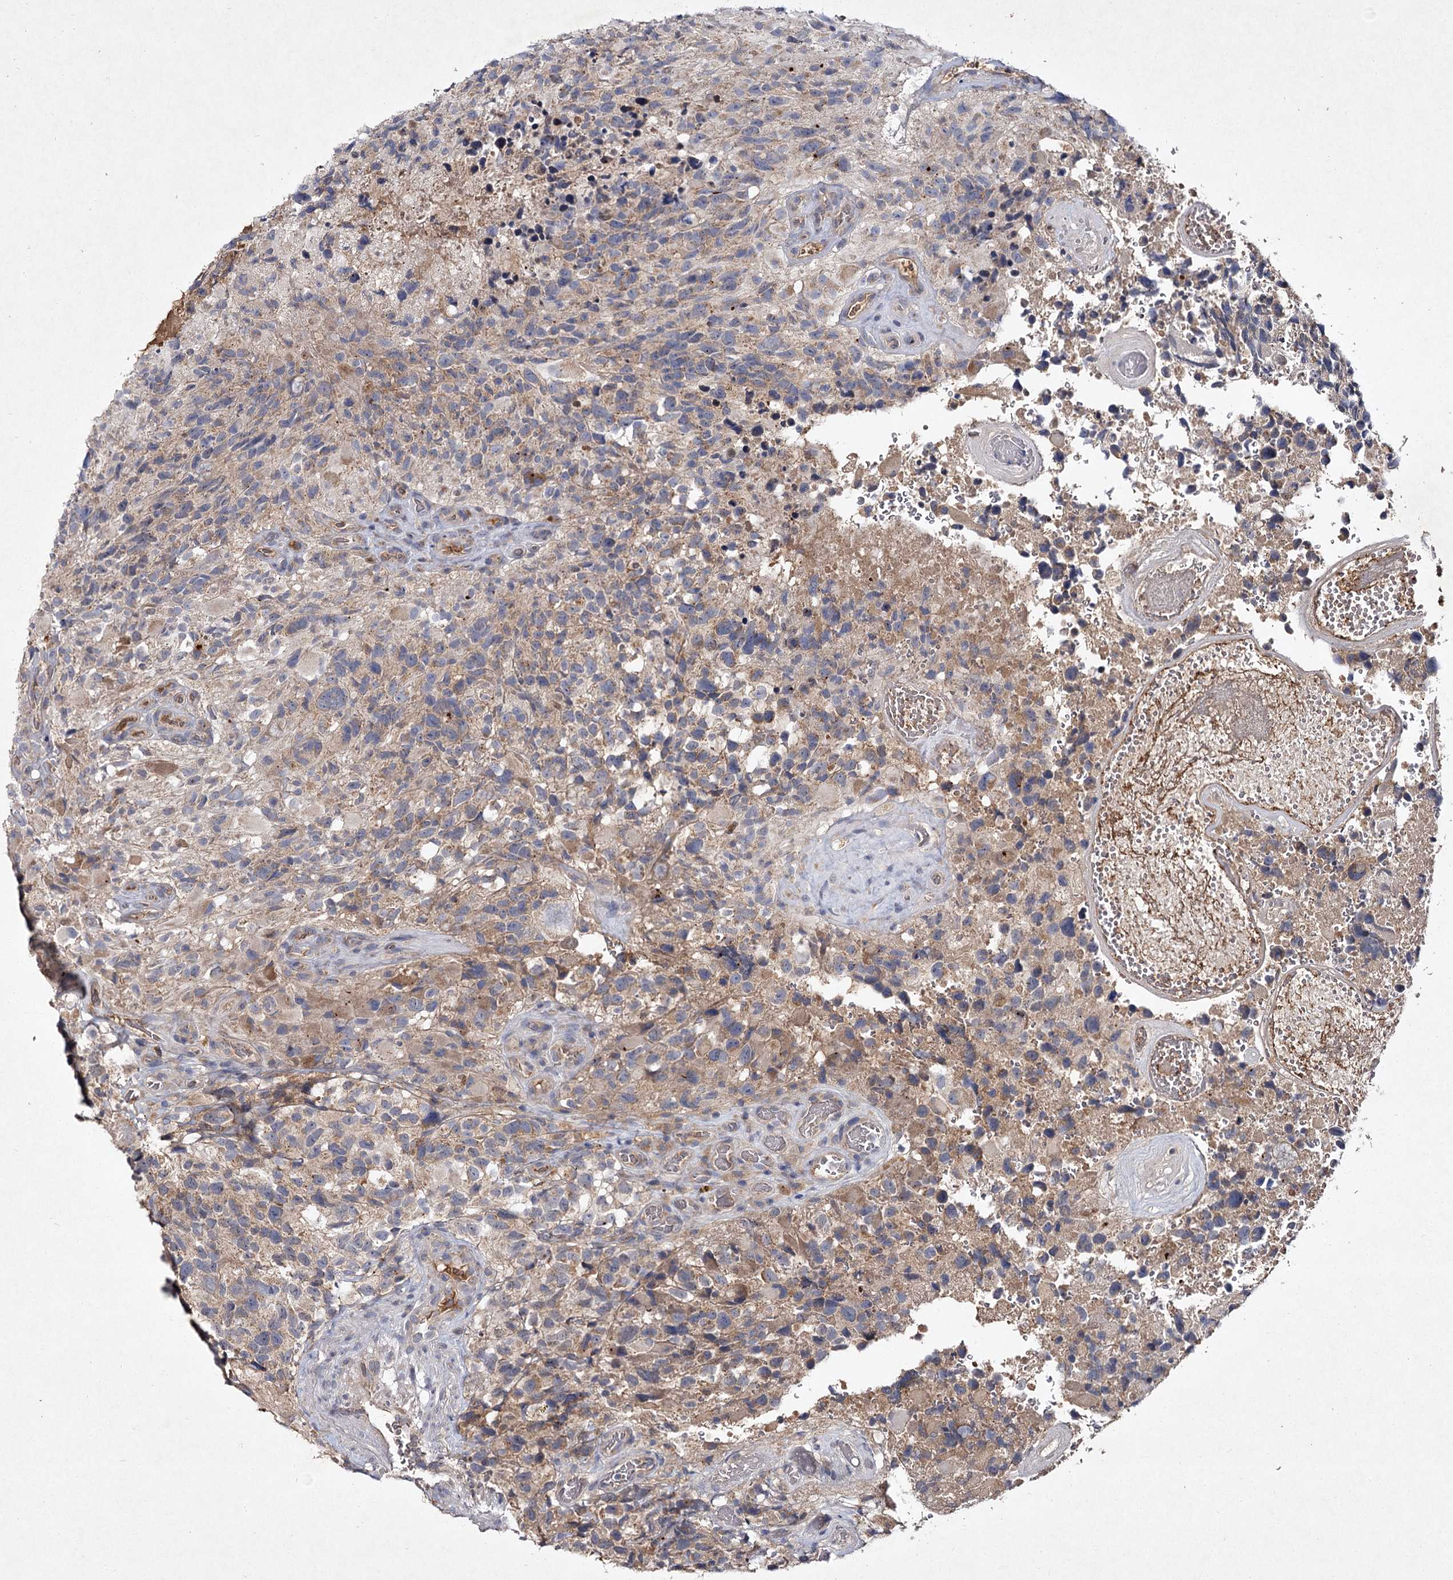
{"staining": {"intensity": "weak", "quantity": "25%-75%", "location": "cytoplasmic/membranous"}, "tissue": "glioma", "cell_type": "Tumor cells", "image_type": "cancer", "snomed": [{"axis": "morphology", "description": "Glioma, malignant, High grade"}, {"axis": "topography", "description": "Brain"}], "caption": "Tumor cells display weak cytoplasmic/membranous staining in approximately 25%-75% of cells in glioma.", "gene": "MFN1", "patient": {"sex": "male", "age": 69}}